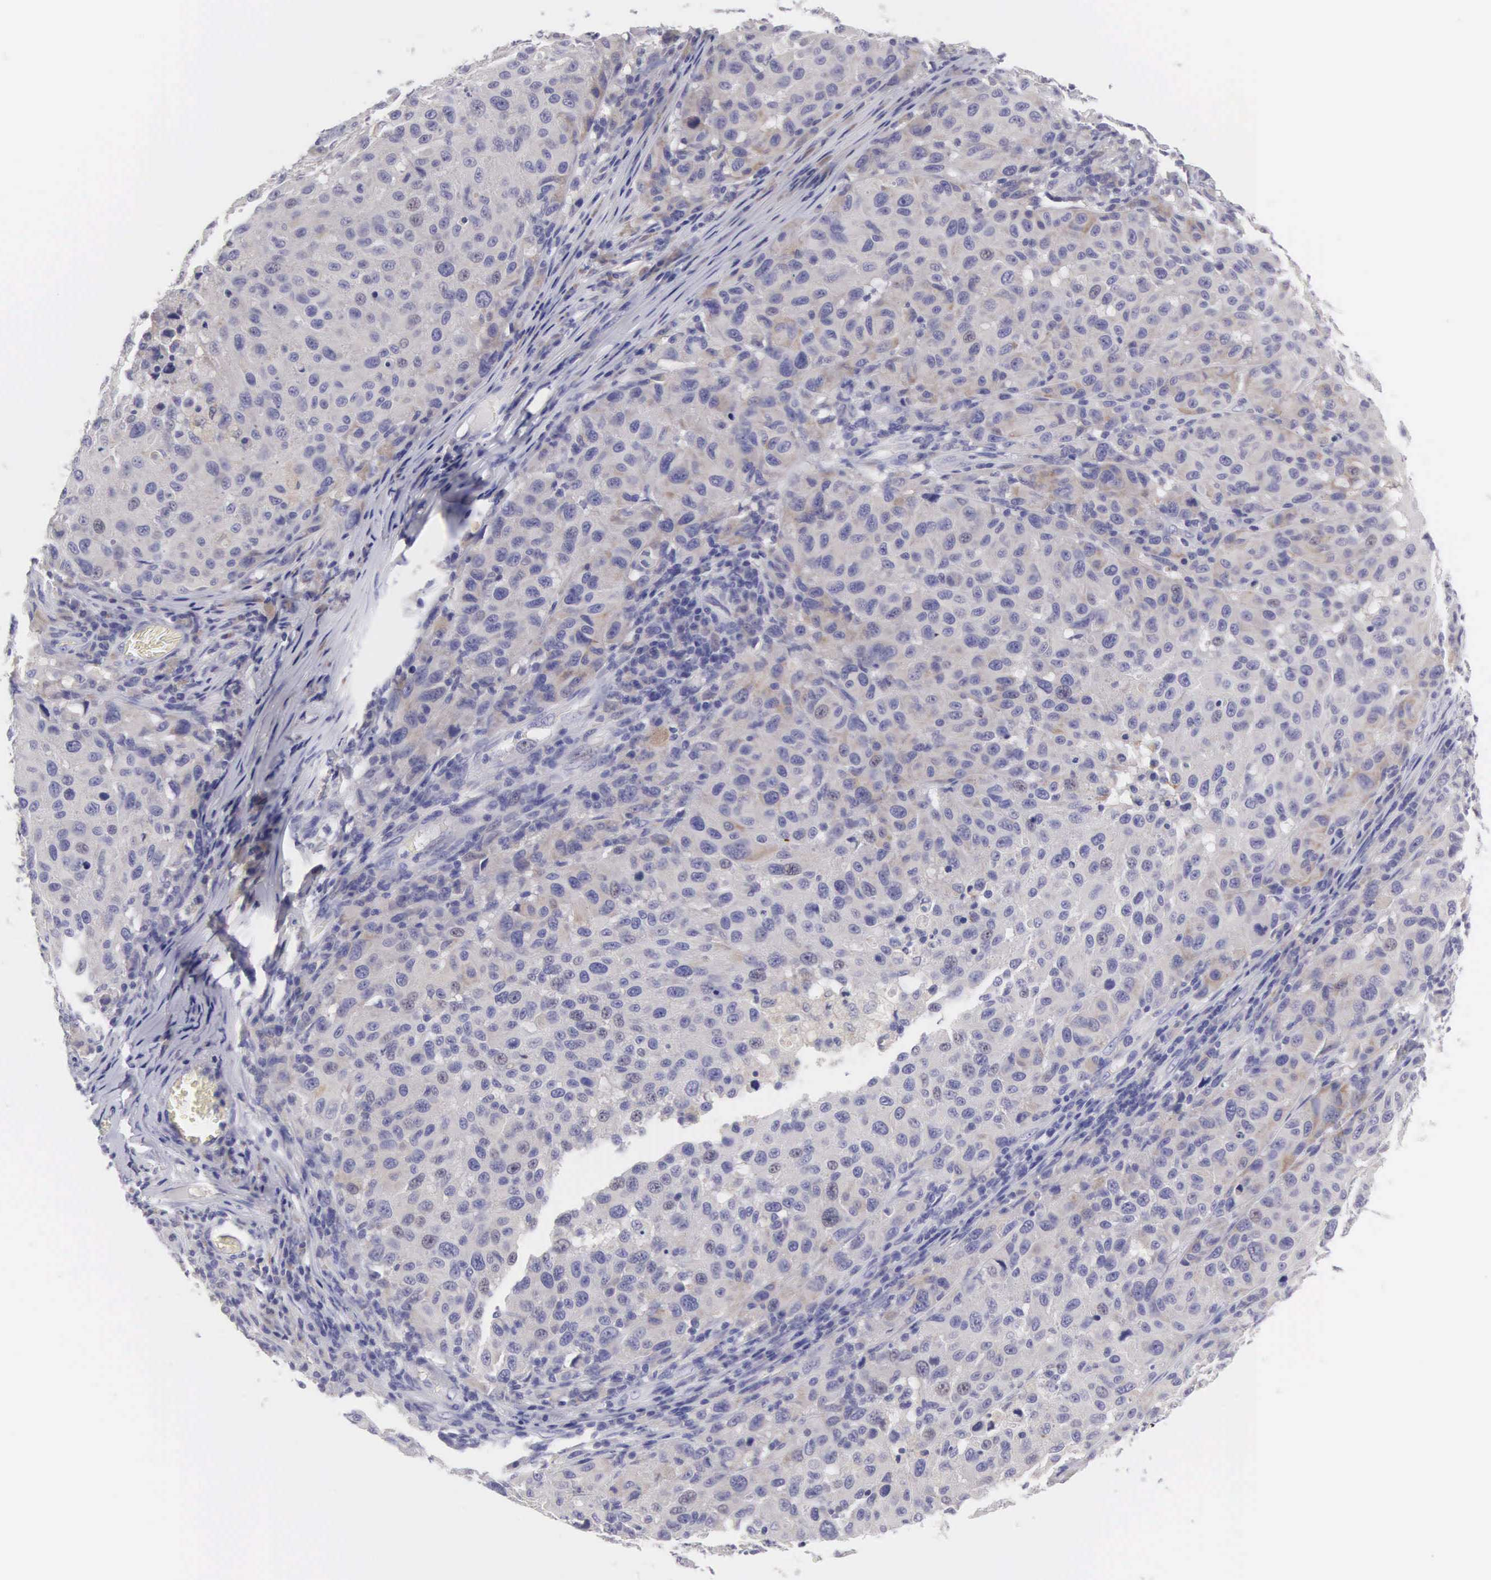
{"staining": {"intensity": "negative", "quantity": "none", "location": "none"}, "tissue": "melanoma", "cell_type": "Tumor cells", "image_type": "cancer", "snomed": [{"axis": "morphology", "description": "Malignant melanoma, NOS"}, {"axis": "topography", "description": "Skin"}], "caption": "High power microscopy histopathology image of an immunohistochemistry (IHC) histopathology image of melanoma, revealing no significant staining in tumor cells.", "gene": "SLITRK4", "patient": {"sex": "female", "age": 77}}